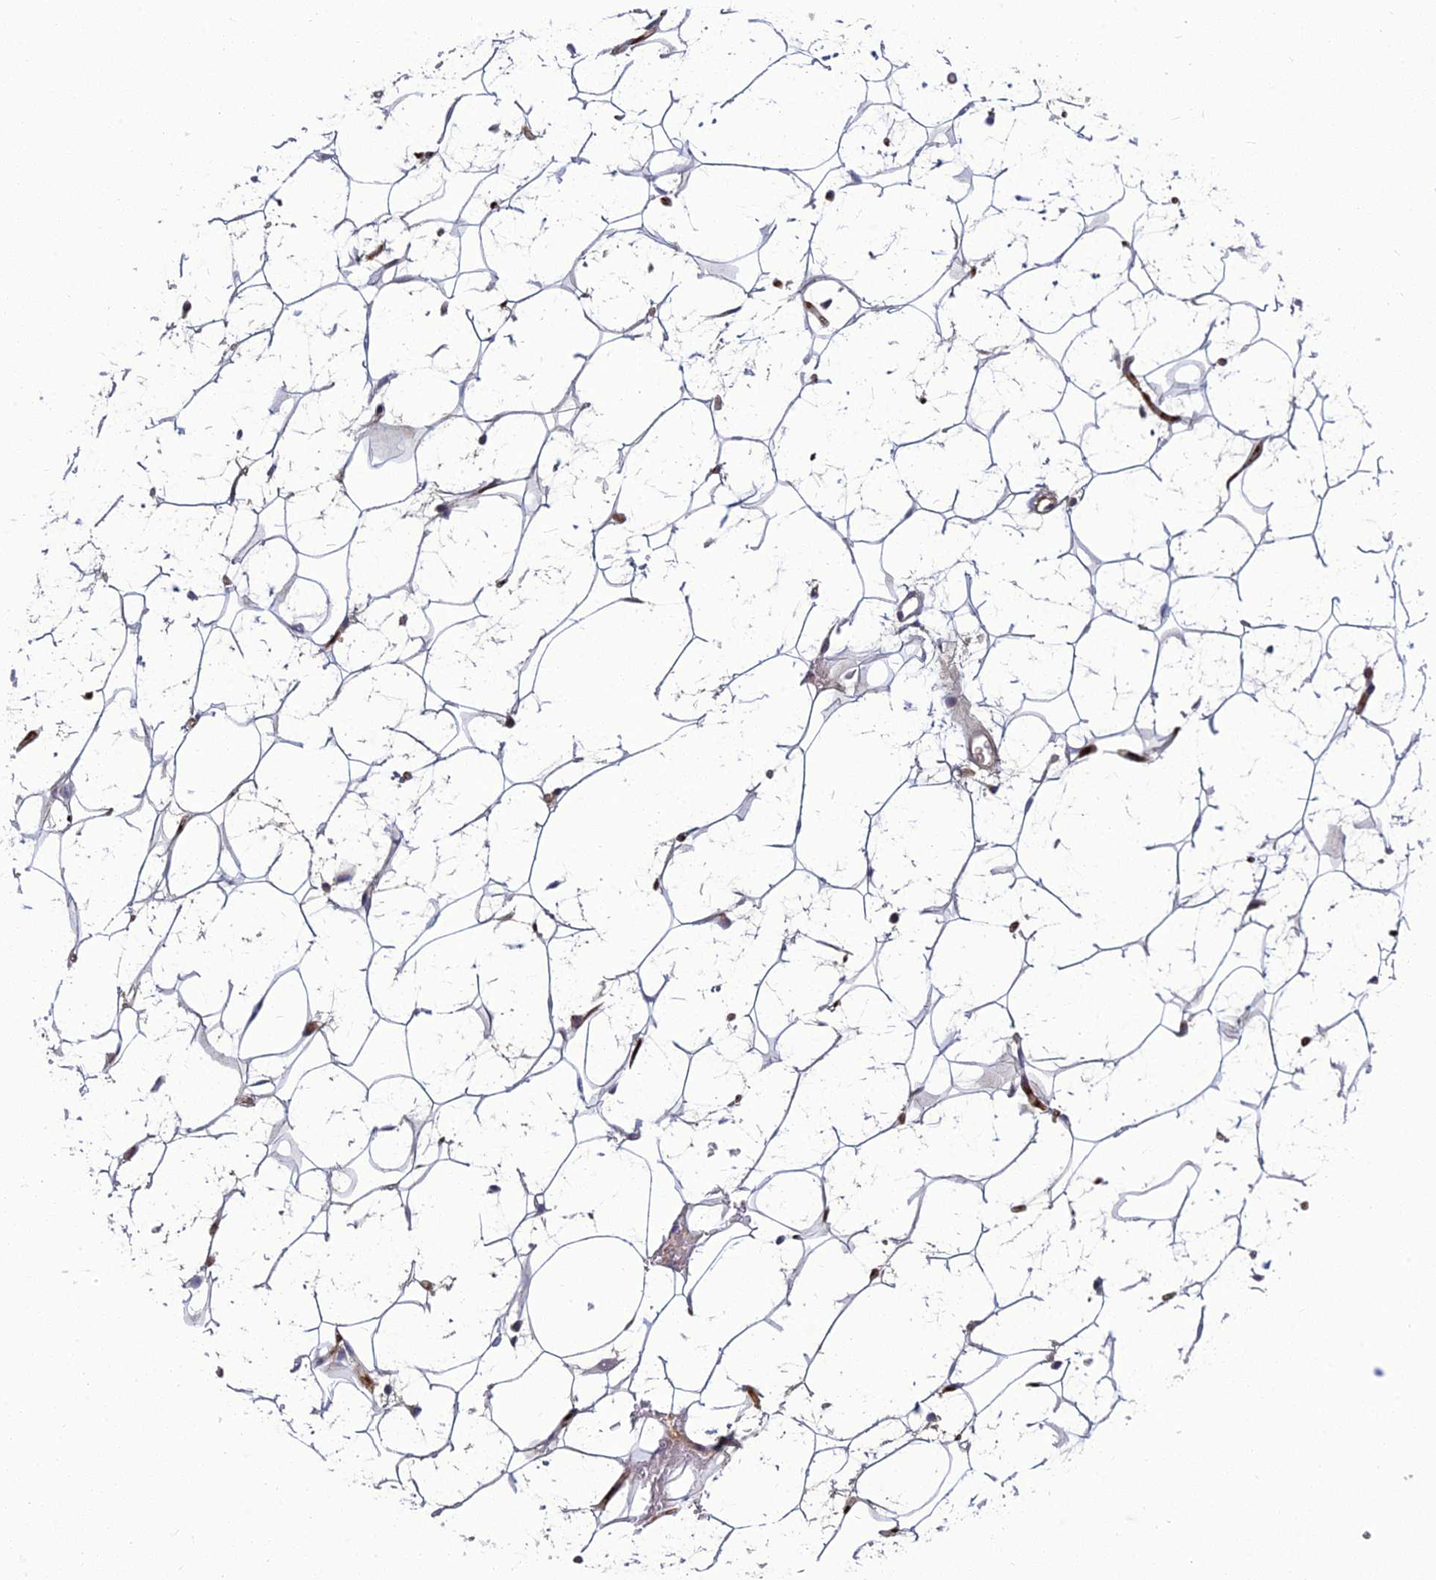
{"staining": {"intensity": "weak", "quantity": "25%-75%", "location": "cytoplasmic/membranous"}, "tissue": "adipose tissue", "cell_type": "Adipocytes", "image_type": "normal", "snomed": [{"axis": "morphology", "description": "Normal tissue, NOS"}, {"axis": "topography", "description": "Breast"}], "caption": "Normal adipose tissue exhibits weak cytoplasmic/membranous expression in approximately 25%-75% of adipocytes.", "gene": "CLEC11A", "patient": {"sex": "female", "age": 26}}